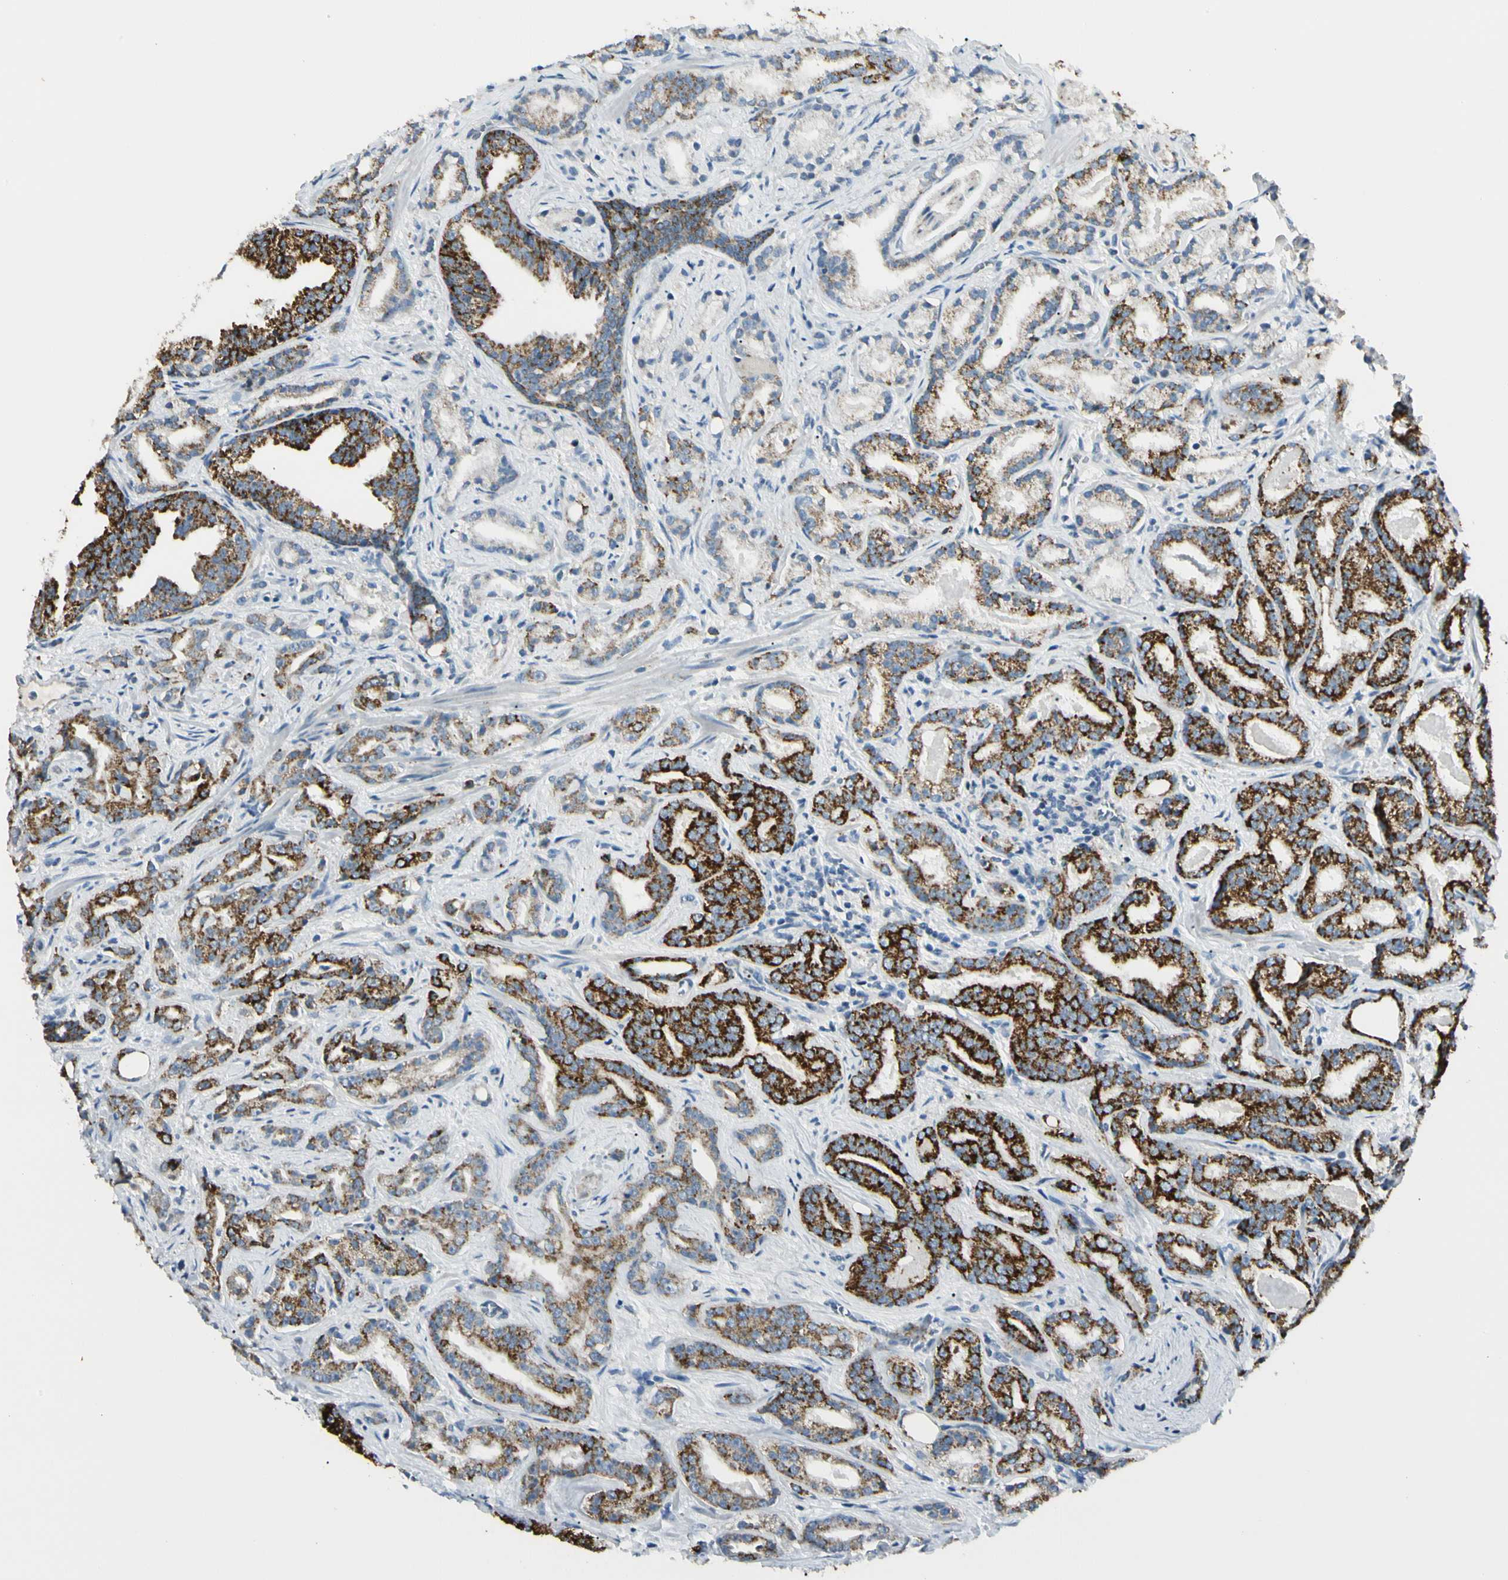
{"staining": {"intensity": "strong", "quantity": "25%-75%", "location": "cytoplasmic/membranous"}, "tissue": "prostate cancer", "cell_type": "Tumor cells", "image_type": "cancer", "snomed": [{"axis": "morphology", "description": "Adenocarcinoma, Low grade"}, {"axis": "topography", "description": "Prostate"}], "caption": "Protein staining by immunohistochemistry (IHC) exhibits strong cytoplasmic/membranous positivity in about 25%-75% of tumor cells in prostate low-grade adenocarcinoma.", "gene": "SLC6A15", "patient": {"sex": "male", "age": 63}}